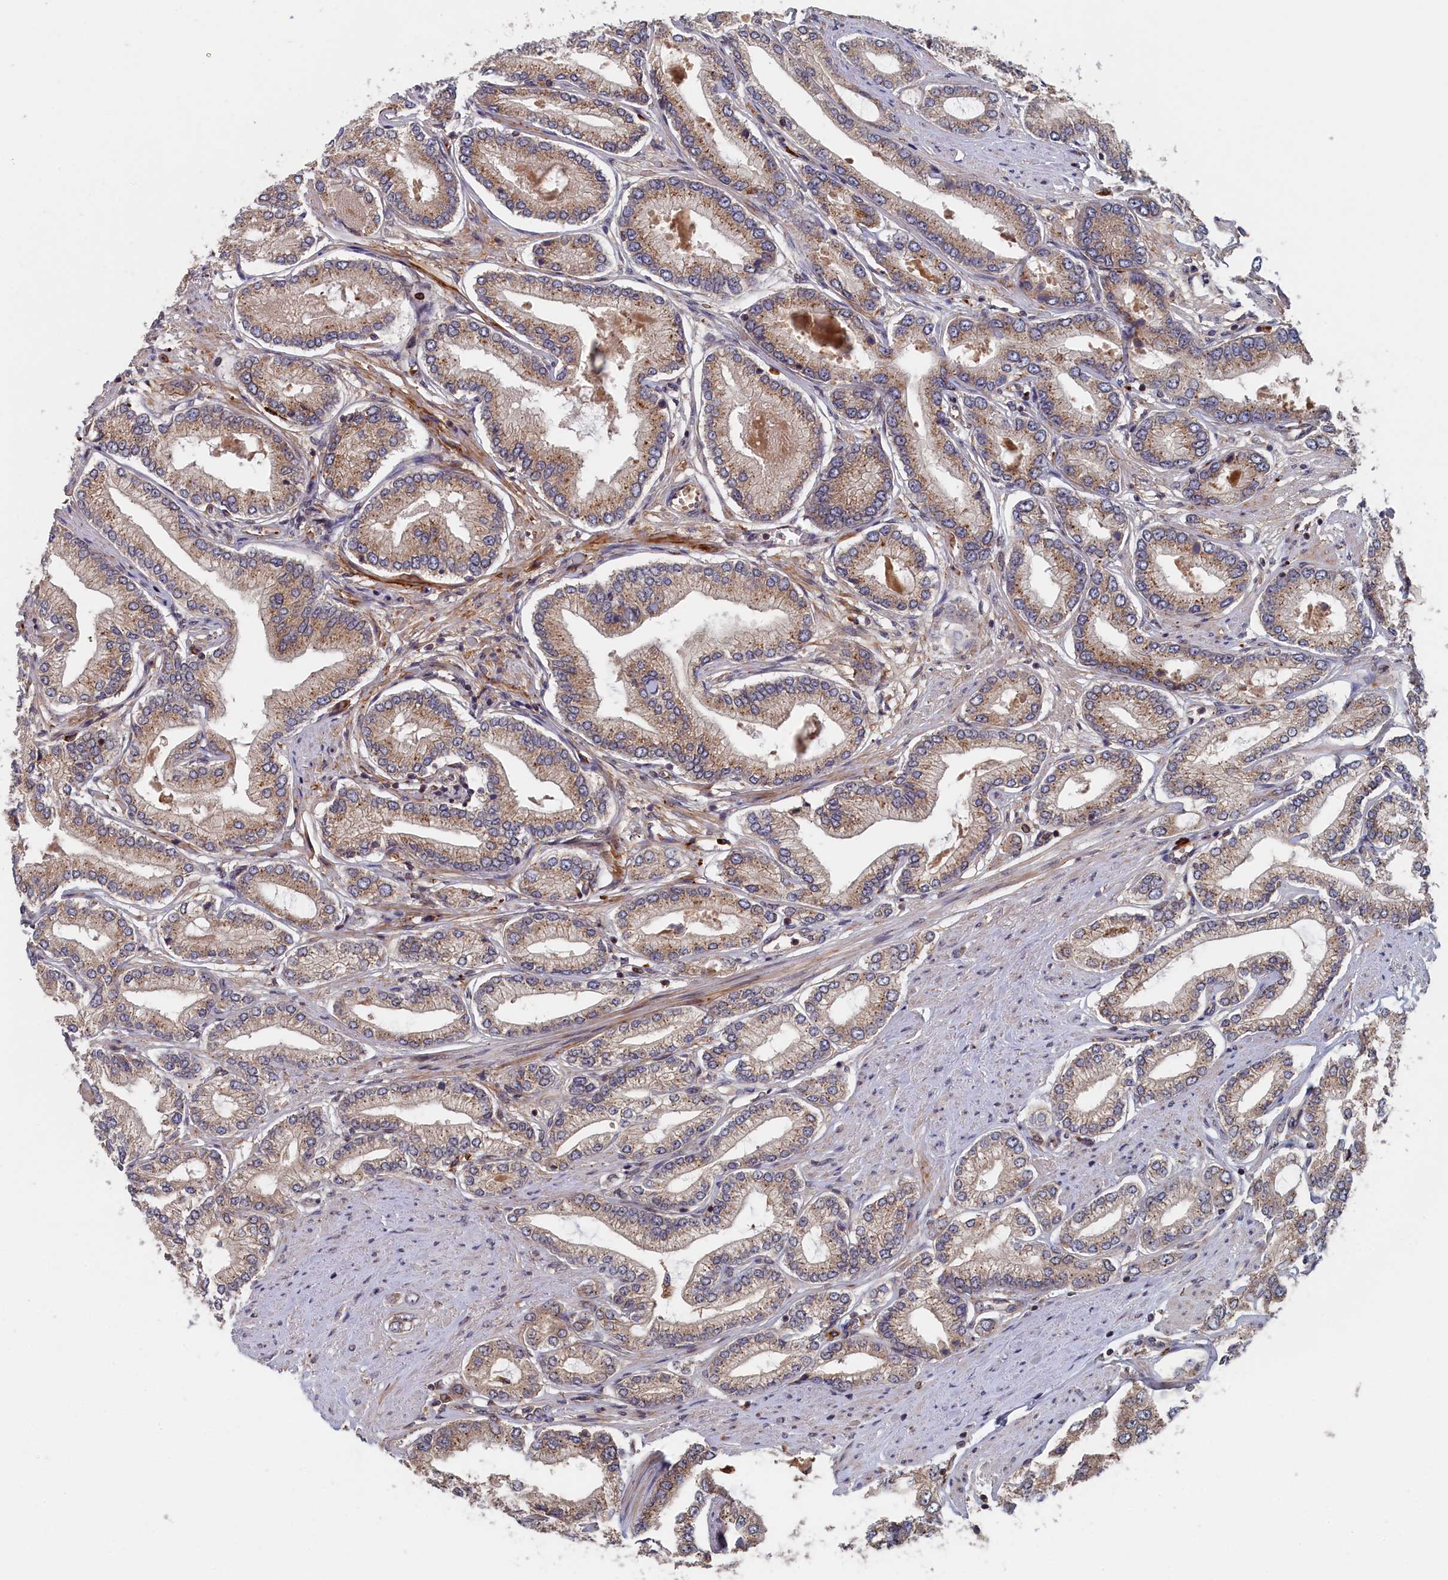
{"staining": {"intensity": "weak", "quantity": "25%-75%", "location": "cytoplasmic/membranous"}, "tissue": "prostate cancer", "cell_type": "Tumor cells", "image_type": "cancer", "snomed": [{"axis": "morphology", "description": "Adenocarcinoma, Low grade"}, {"axis": "topography", "description": "Prostate"}], "caption": "Immunohistochemical staining of human adenocarcinoma (low-grade) (prostate) demonstrates weak cytoplasmic/membranous protein positivity in approximately 25%-75% of tumor cells.", "gene": "TRAPPC2L", "patient": {"sex": "male", "age": 63}}